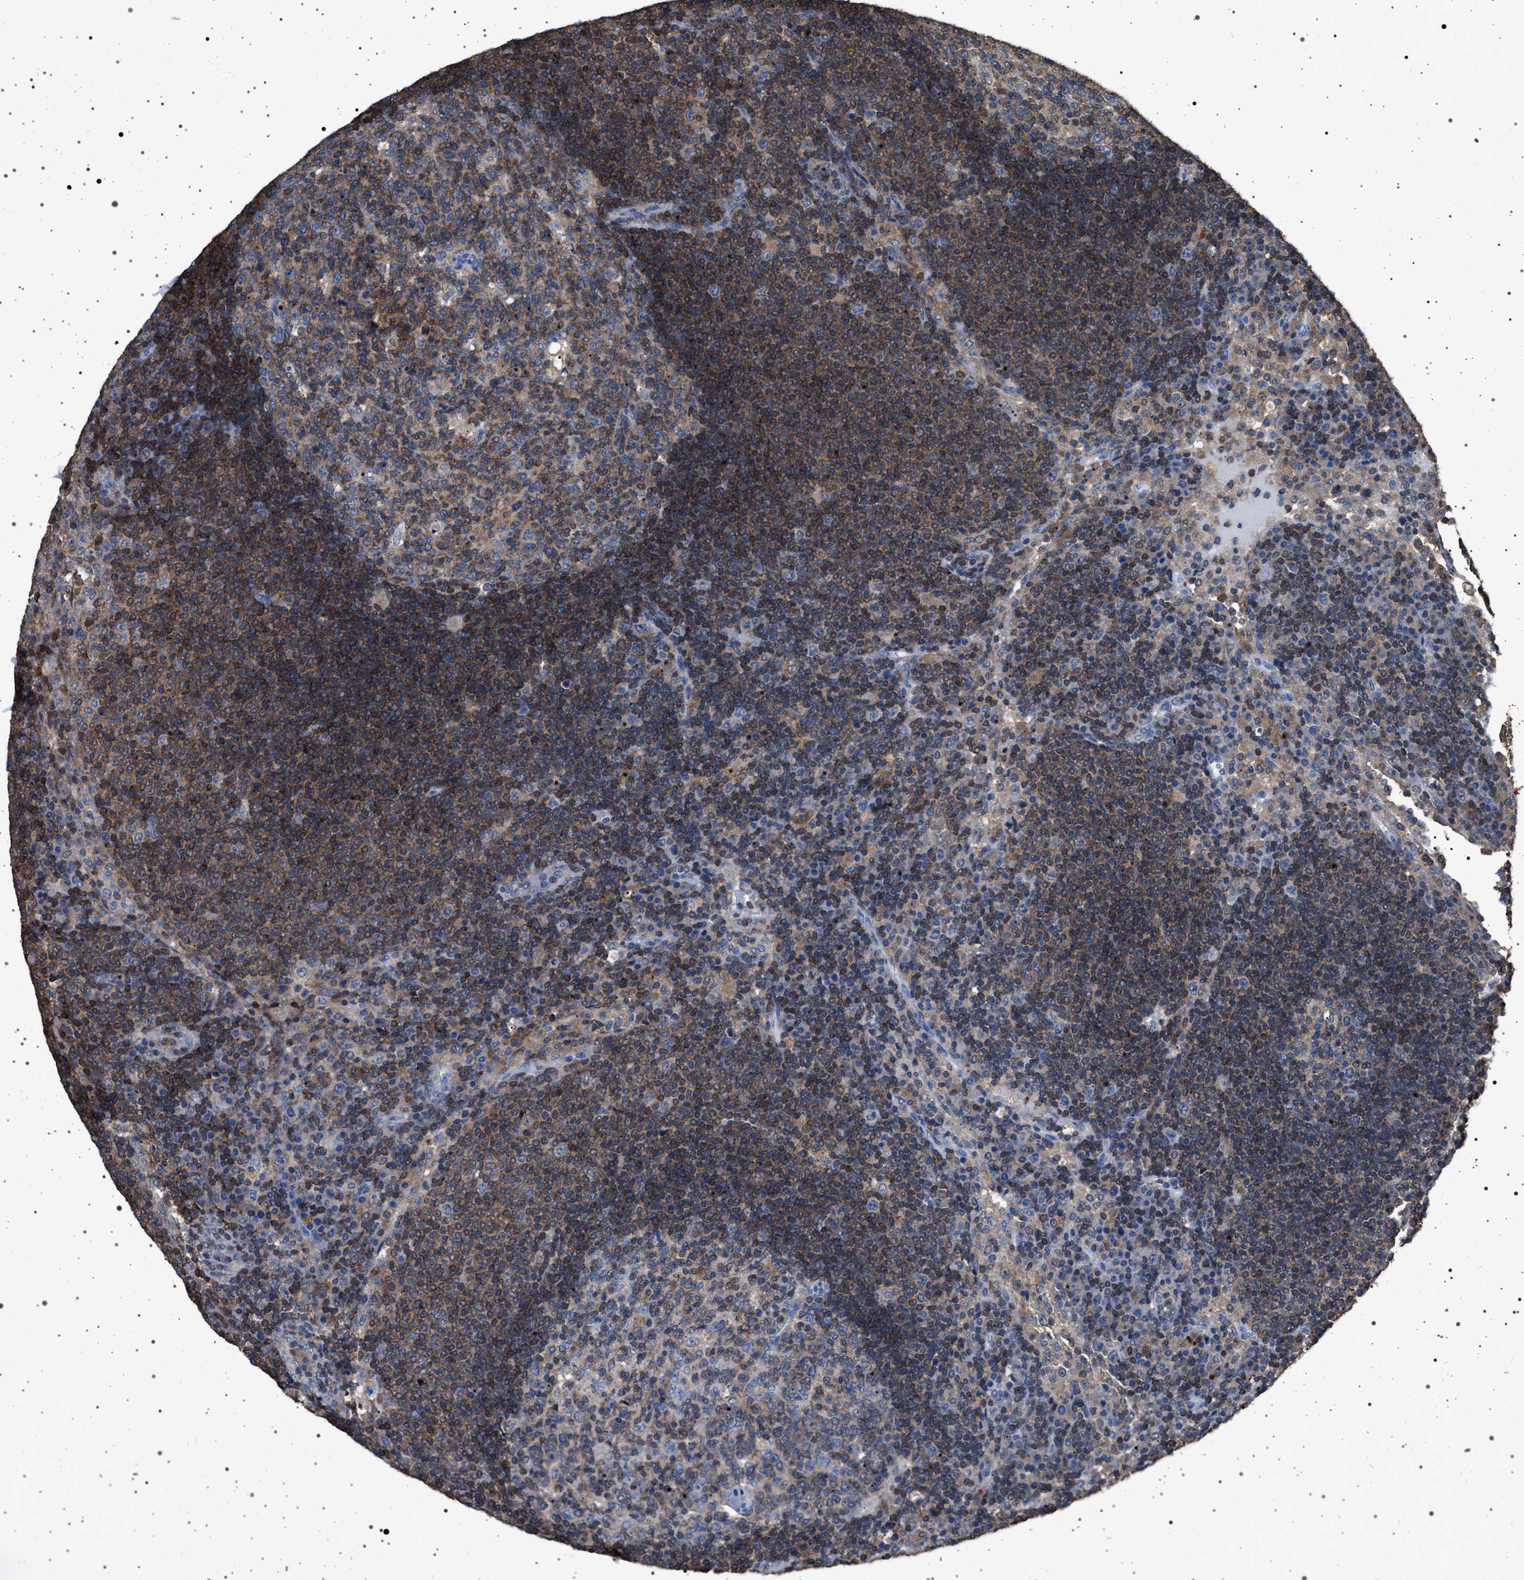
{"staining": {"intensity": "weak", "quantity": "25%-75%", "location": "cytoplasmic/membranous"}, "tissue": "lymph node", "cell_type": "Germinal center cells", "image_type": "normal", "snomed": [{"axis": "morphology", "description": "Normal tissue, NOS"}, {"axis": "topography", "description": "Lymph node"}], "caption": "Germinal center cells demonstrate low levels of weak cytoplasmic/membranous expression in about 25%-75% of cells in normal human lymph node. Immunohistochemistry (ihc) stains the protein in brown and the nuclei are stained blue.", "gene": "SMAP2", "patient": {"sex": "female", "age": 53}}